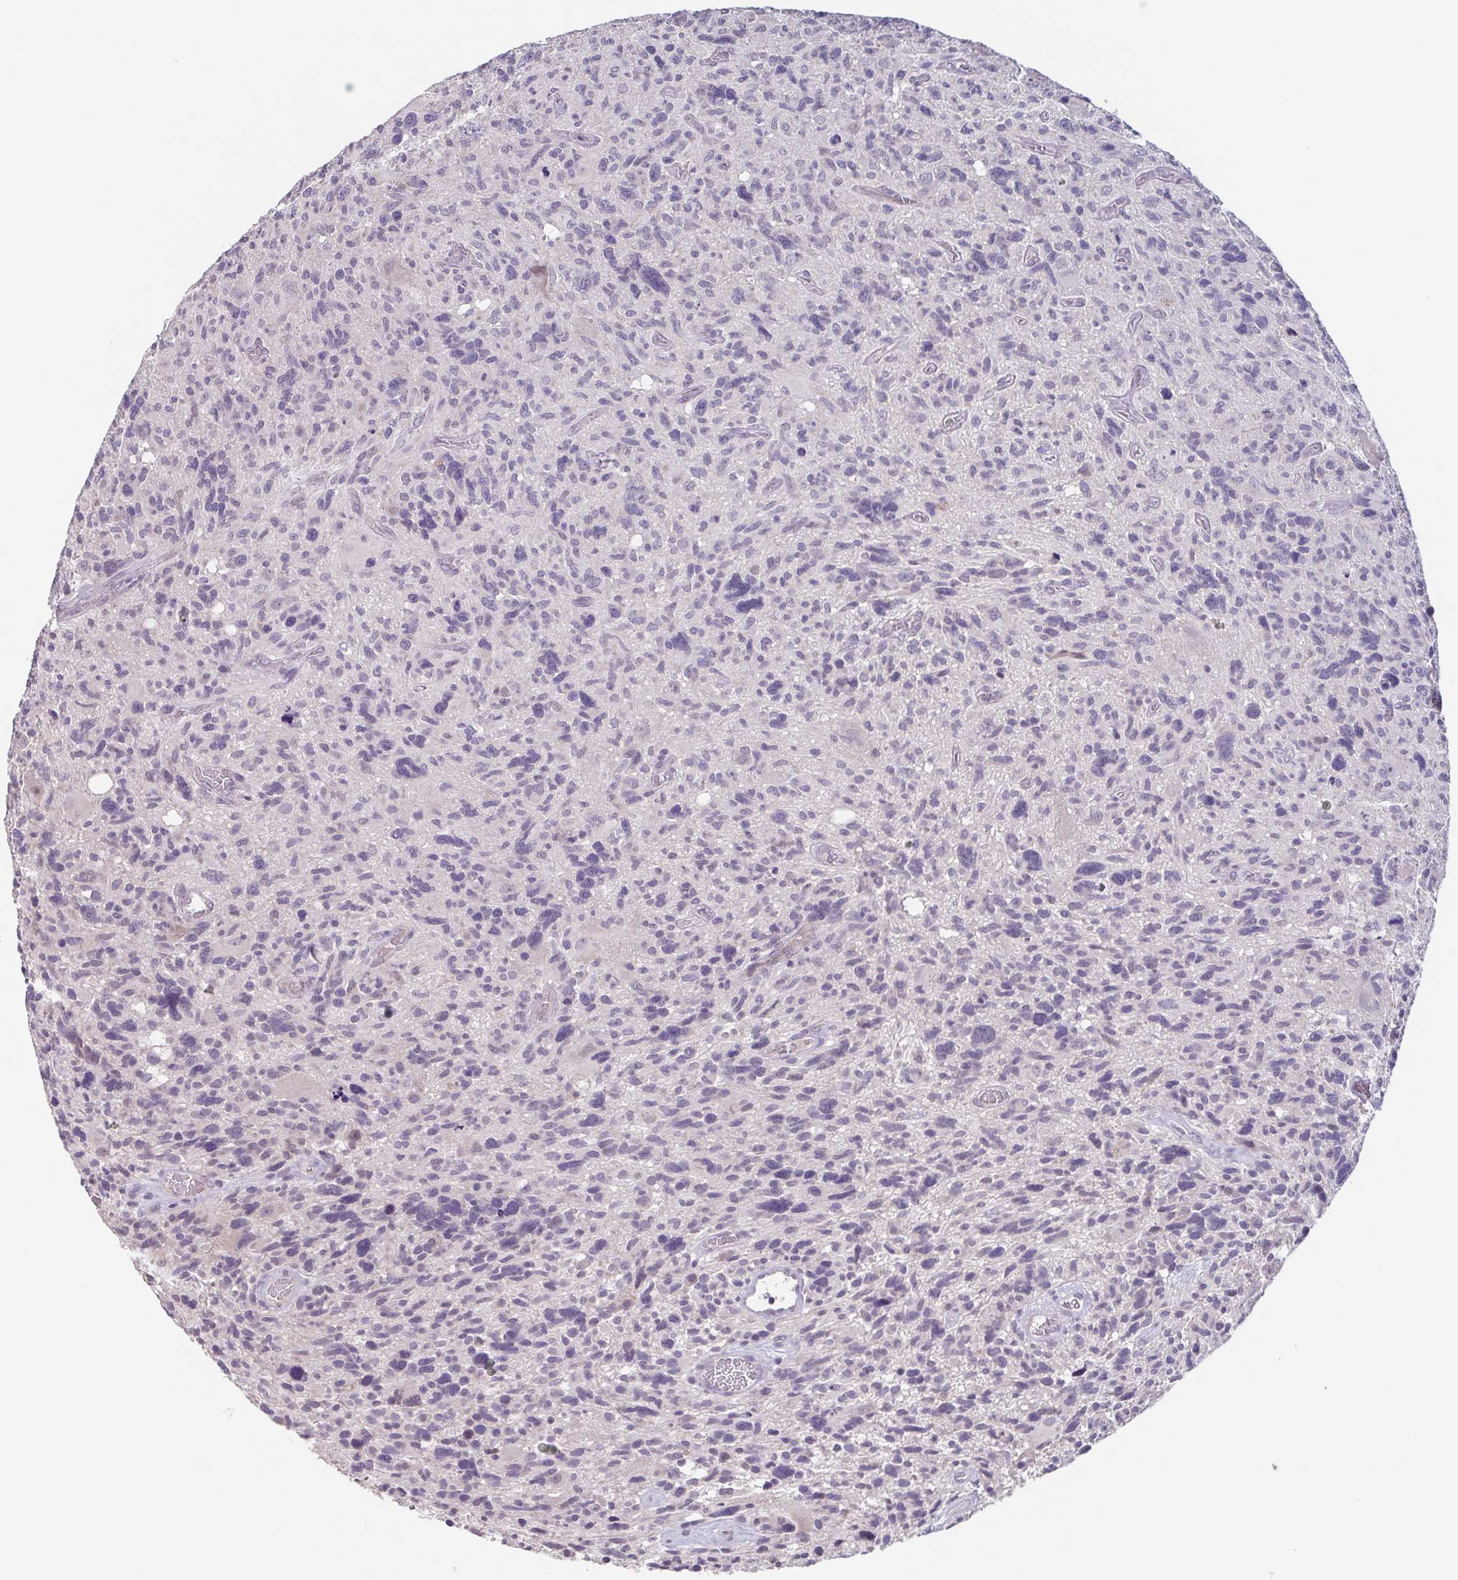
{"staining": {"intensity": "negative", "quantity": "none", "location": "none"}, "tissue": "glioma", "cell_type": "Tumor cells", "image_type": "cancer", "snomed": [{"axis": "morphology", "description": "Glioma, malignant, High grade"}, {"axis": "topography", "description": "Brain"}], "caption": "The image demonstrates no significant positivity in tumor cells of malignant glioma (high-grade). (DAB (3,3'-diaminobenzidine) immunohistochemistry (IHC), high magnification).", "gene": "GHRL", "patient": {"sex": "male", "age": 49}}